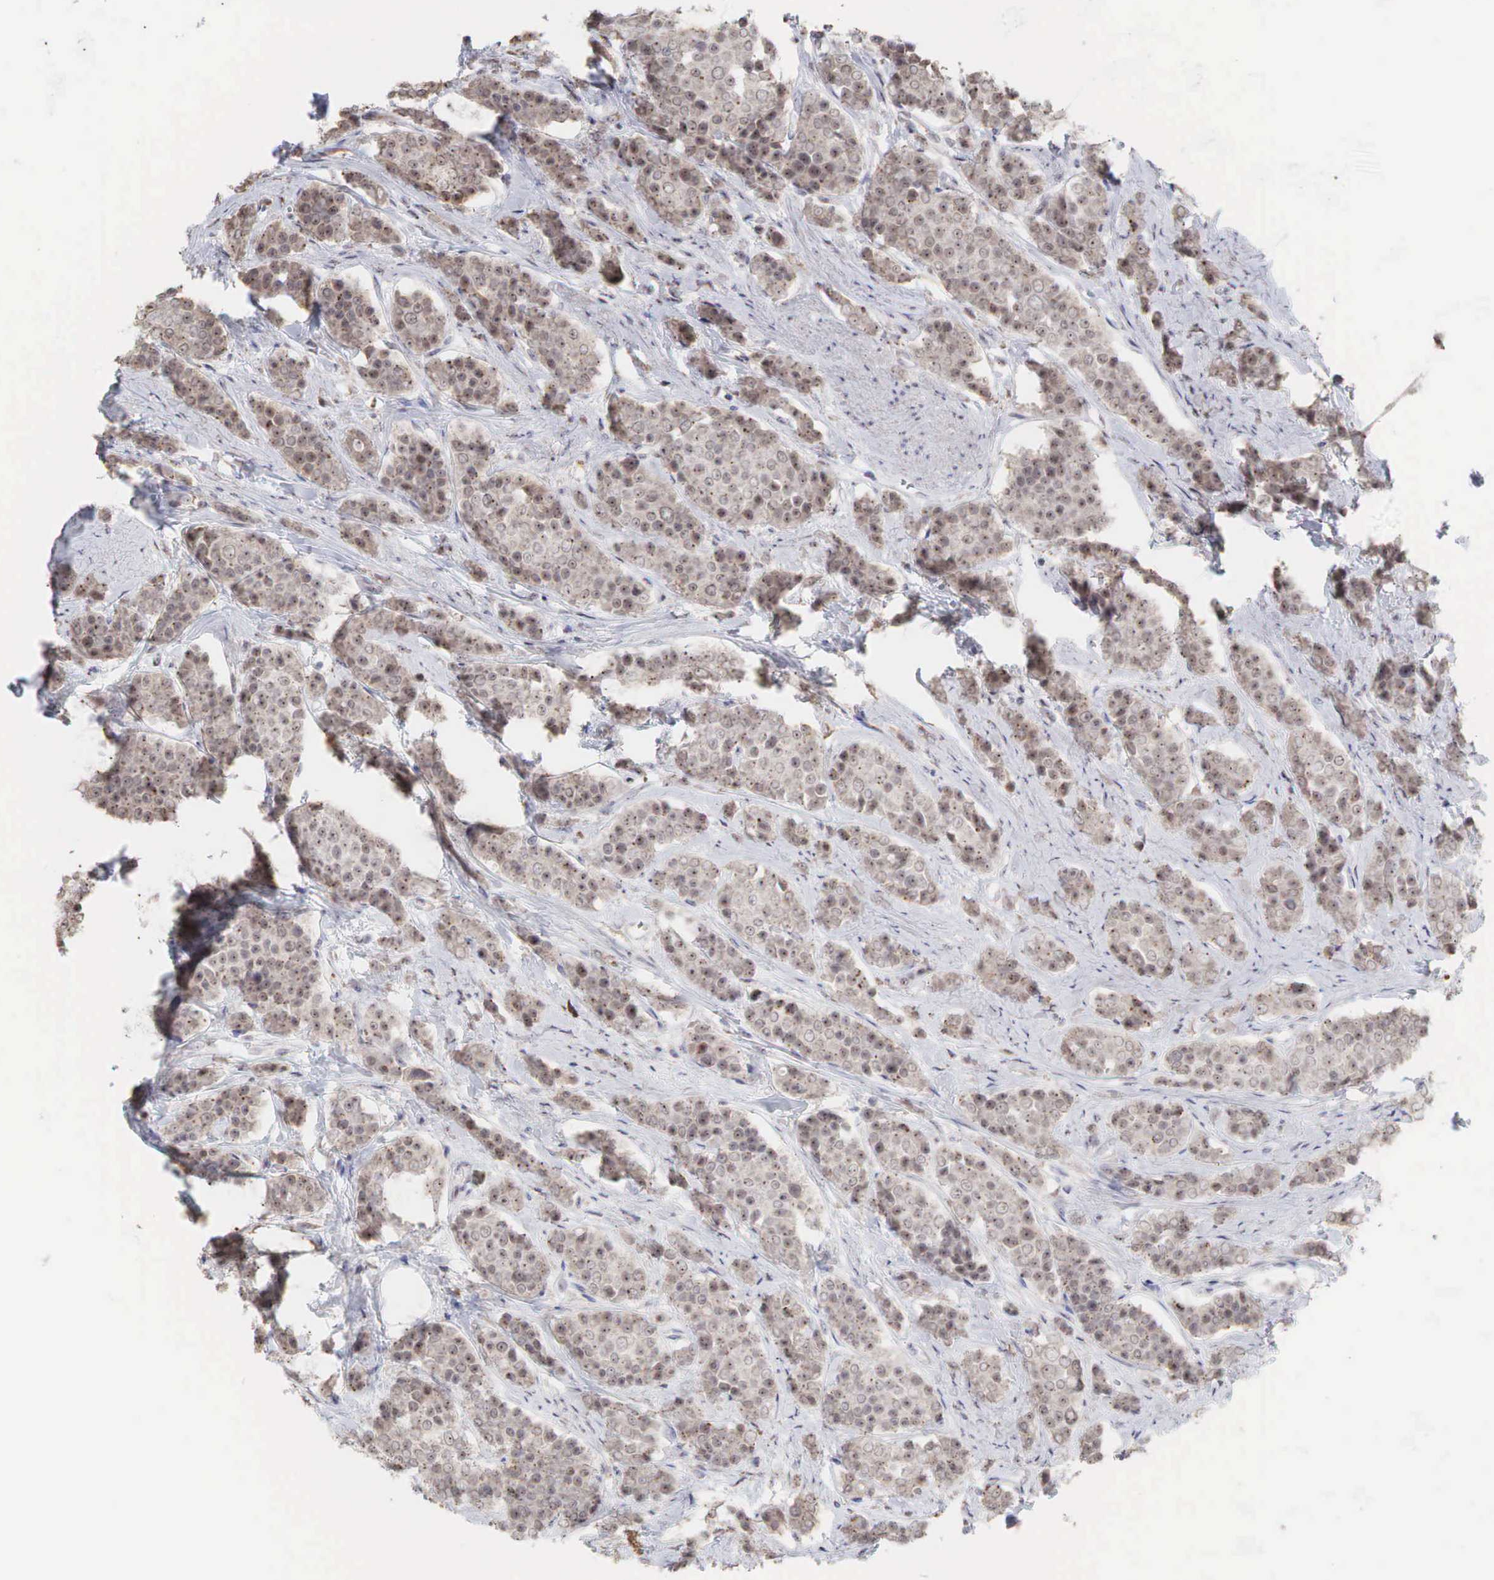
{"staining": {"intensity": "strong", "quantity": ">75%", "location": "cytoplasmic/membranous,nuclear"}, "tissue": "carcinoid", "cell_type": "Tumor cells", "image_type": "cancer", "snomed": [{"axis": "morphology", "description": "Carcinoid, malignant, NOS"}, {"axis": "topography", "description": "Small intestine"}], "caption": "This micrograph displays IHC staining of carcinoid, with high strong cytoplasmic/membranous and nuclear expression in approximately >75% of tumor cells.", "gene": "DKC1", "patient": {"sex": "male", "age": 60}}